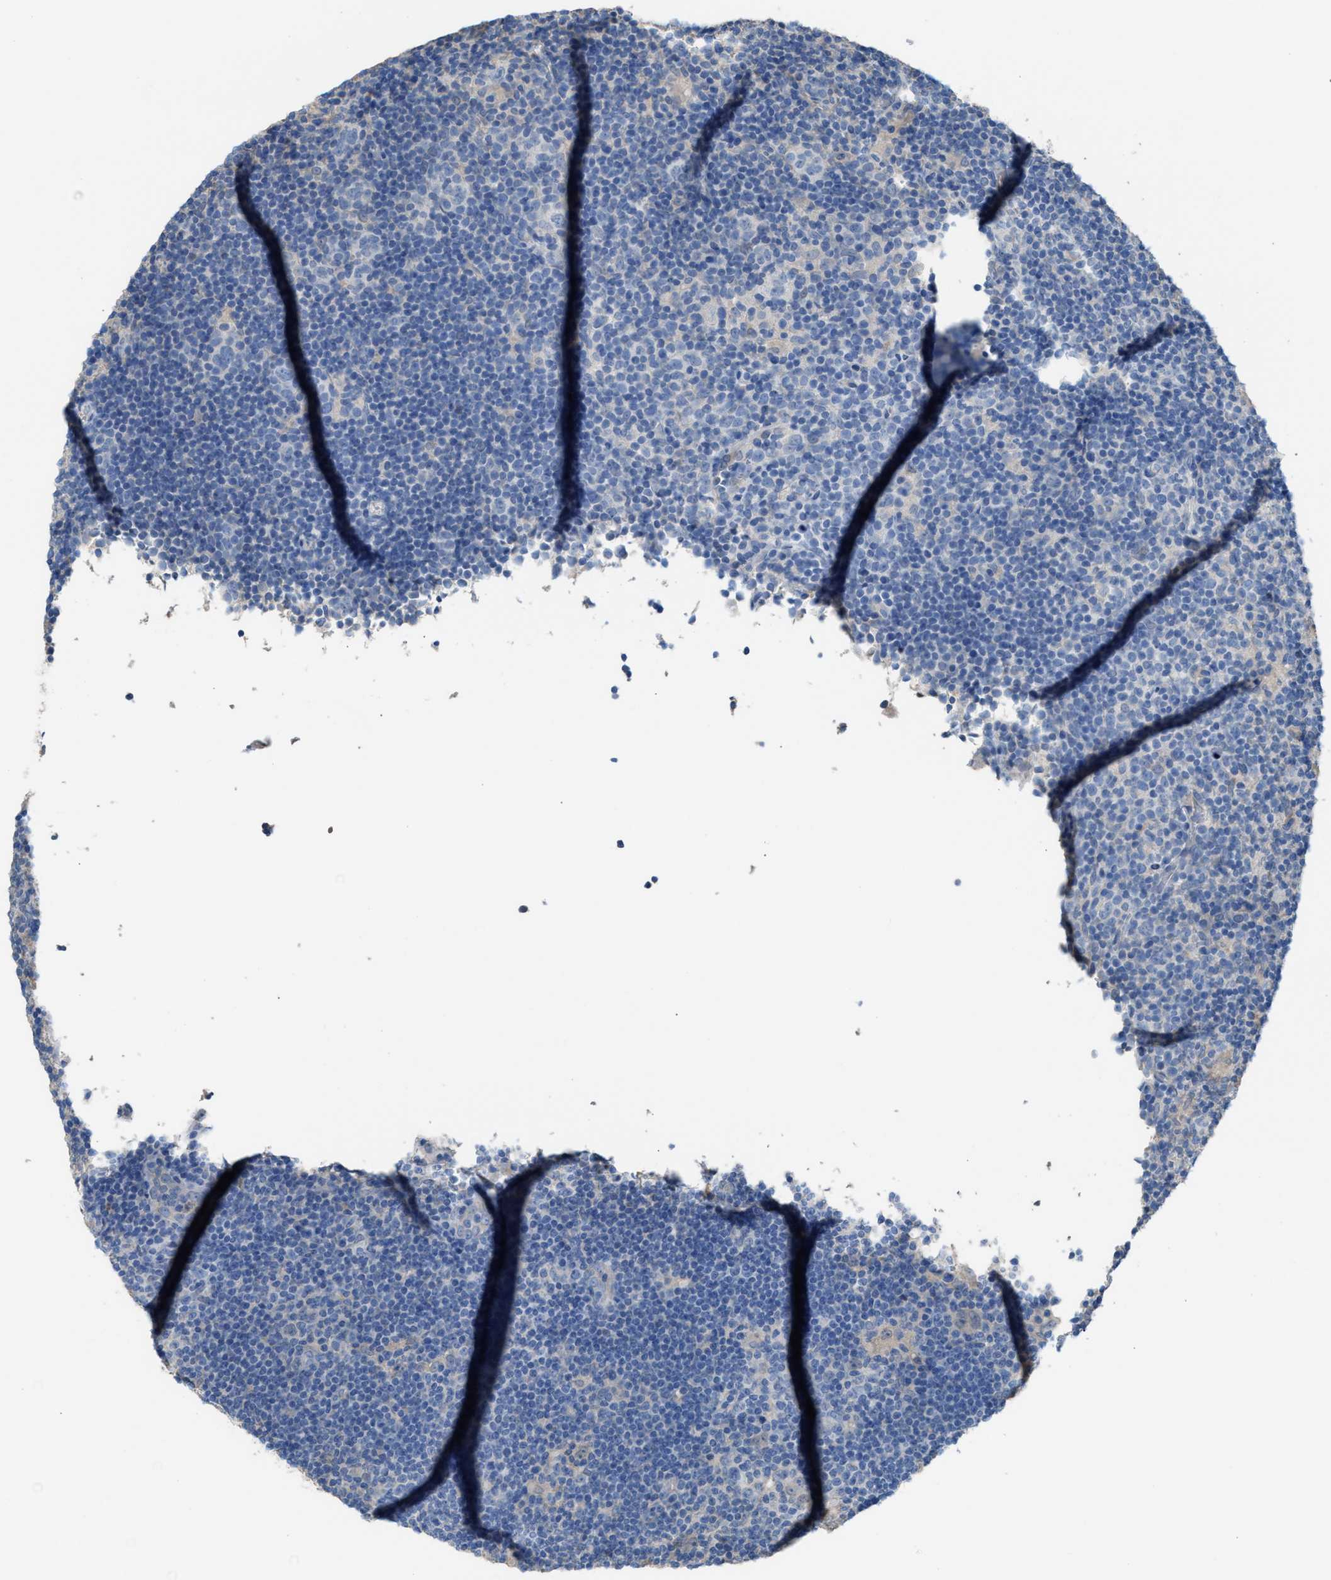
{"staining": {"intensity": "negative", "quantity": "none", "location": "none"}, "tissue": "lymphoma", "cell_type": "Tumor cells", "image_type": "cancer", "snomed": [{"axis": "morphology", "description": "Hodgkin's disease, NOS"}, {"axis": "topography", "description": "Lymph node"}], "caption": "This micrograph is of lymphoma stained with immunohistochemistry (IHC) to label a protein in brown with the nuclei are counter-stained blue. There is no expression in tumor cells. (Immunohistochemistry, brightfield microscopy, high magnification).", "gene": "NQO2", "patient": {"sex": "female", "age": 57}}